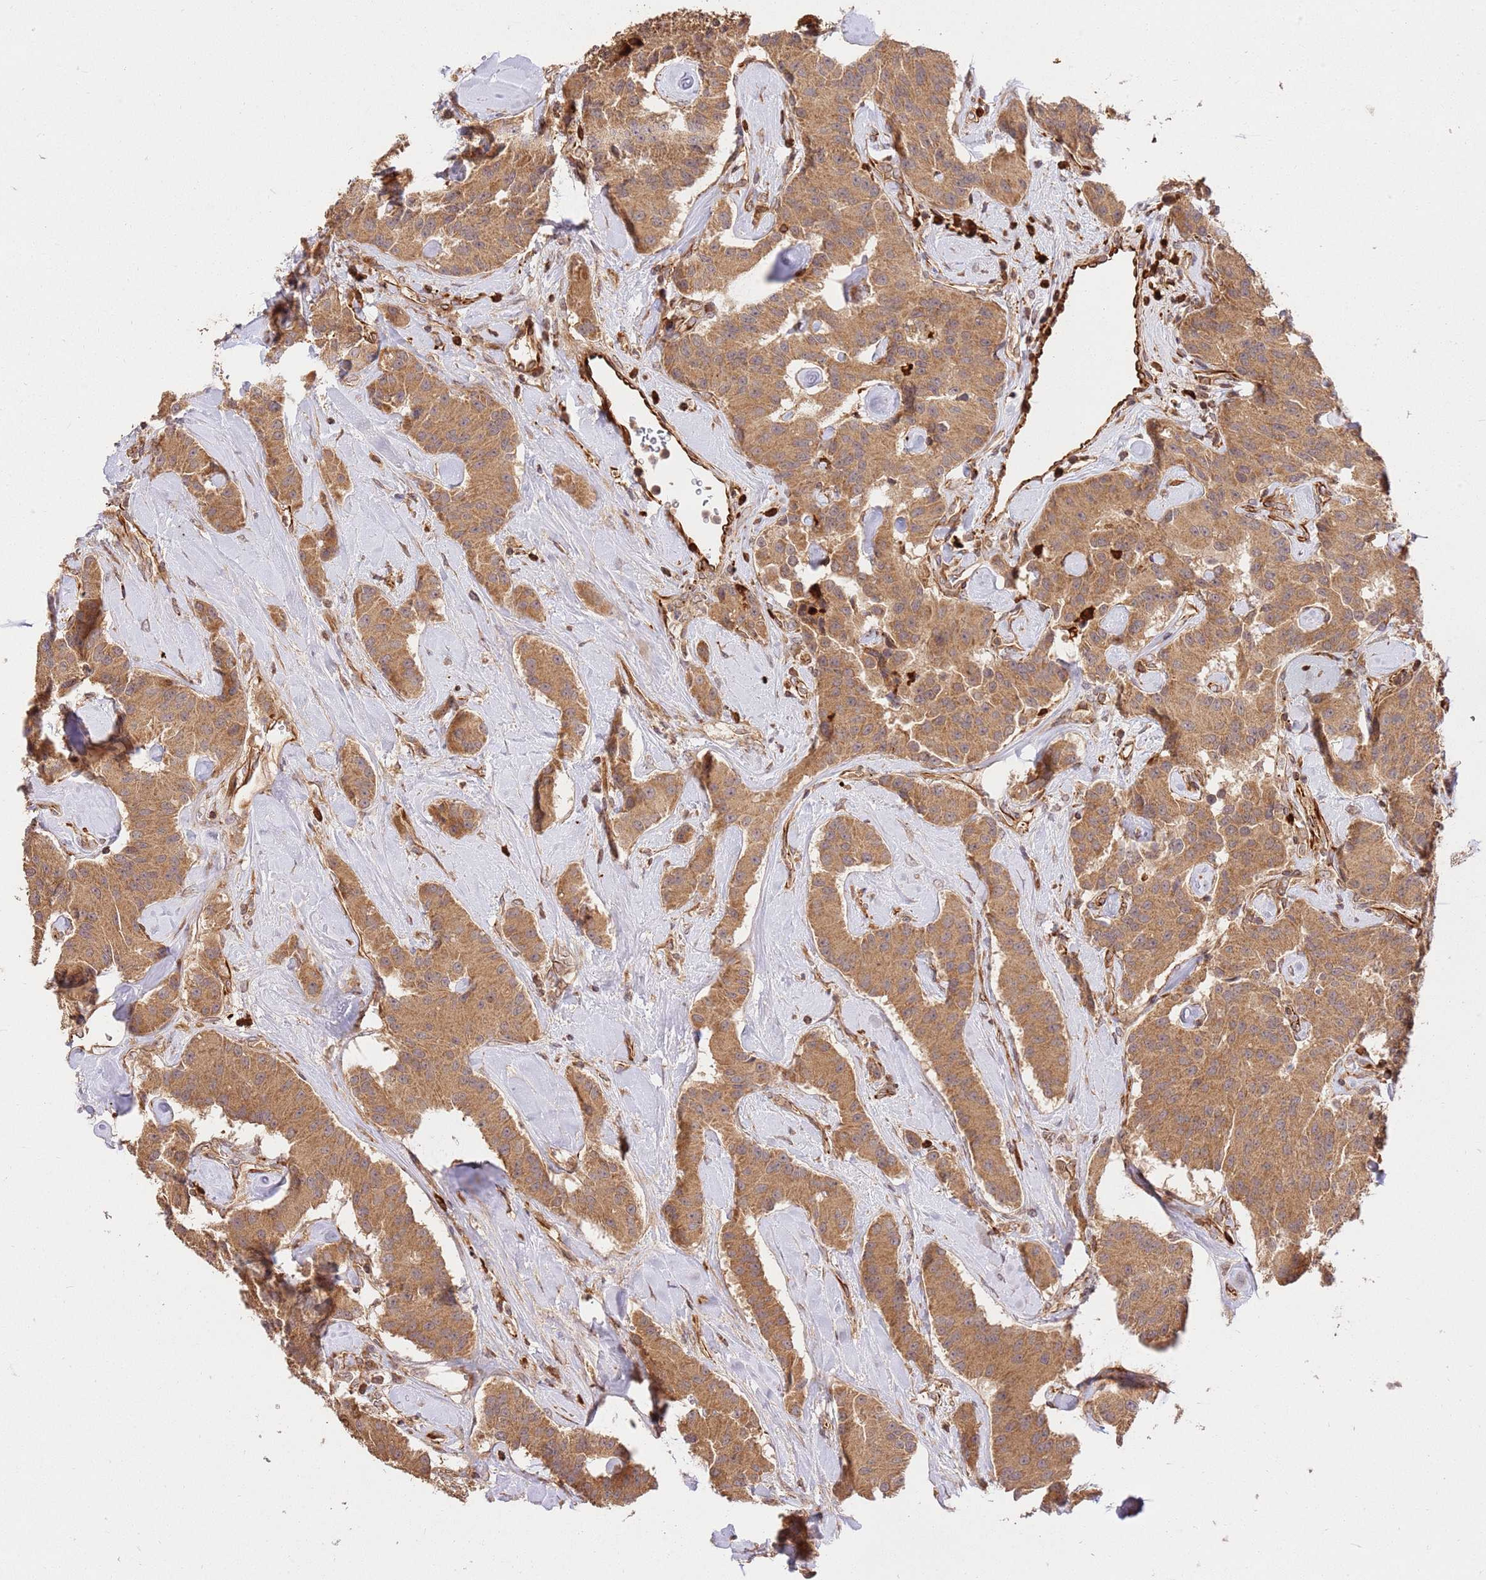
{"staining": {"intensity": "moderate", "quantity": ">75%", "location": "cytoplasmic/membranous"}, "tissue": "carcinoid", "cell_type": "Tumor cells", "image_type": "cancer", "snomed": [{"axis": "morphology", "description": "Carcinoid, malignant, NOS"}, {"axis": "topography", "description": "Pancreas"}], "caption": "Carcinoid was stained to show a protein in brown. There is medium levels of moderate cytoplasmic/membranous expression in about >75% of tumor cells.", "gene": "KATNAL2", "patient": {"sex": "male", "age": 41}}